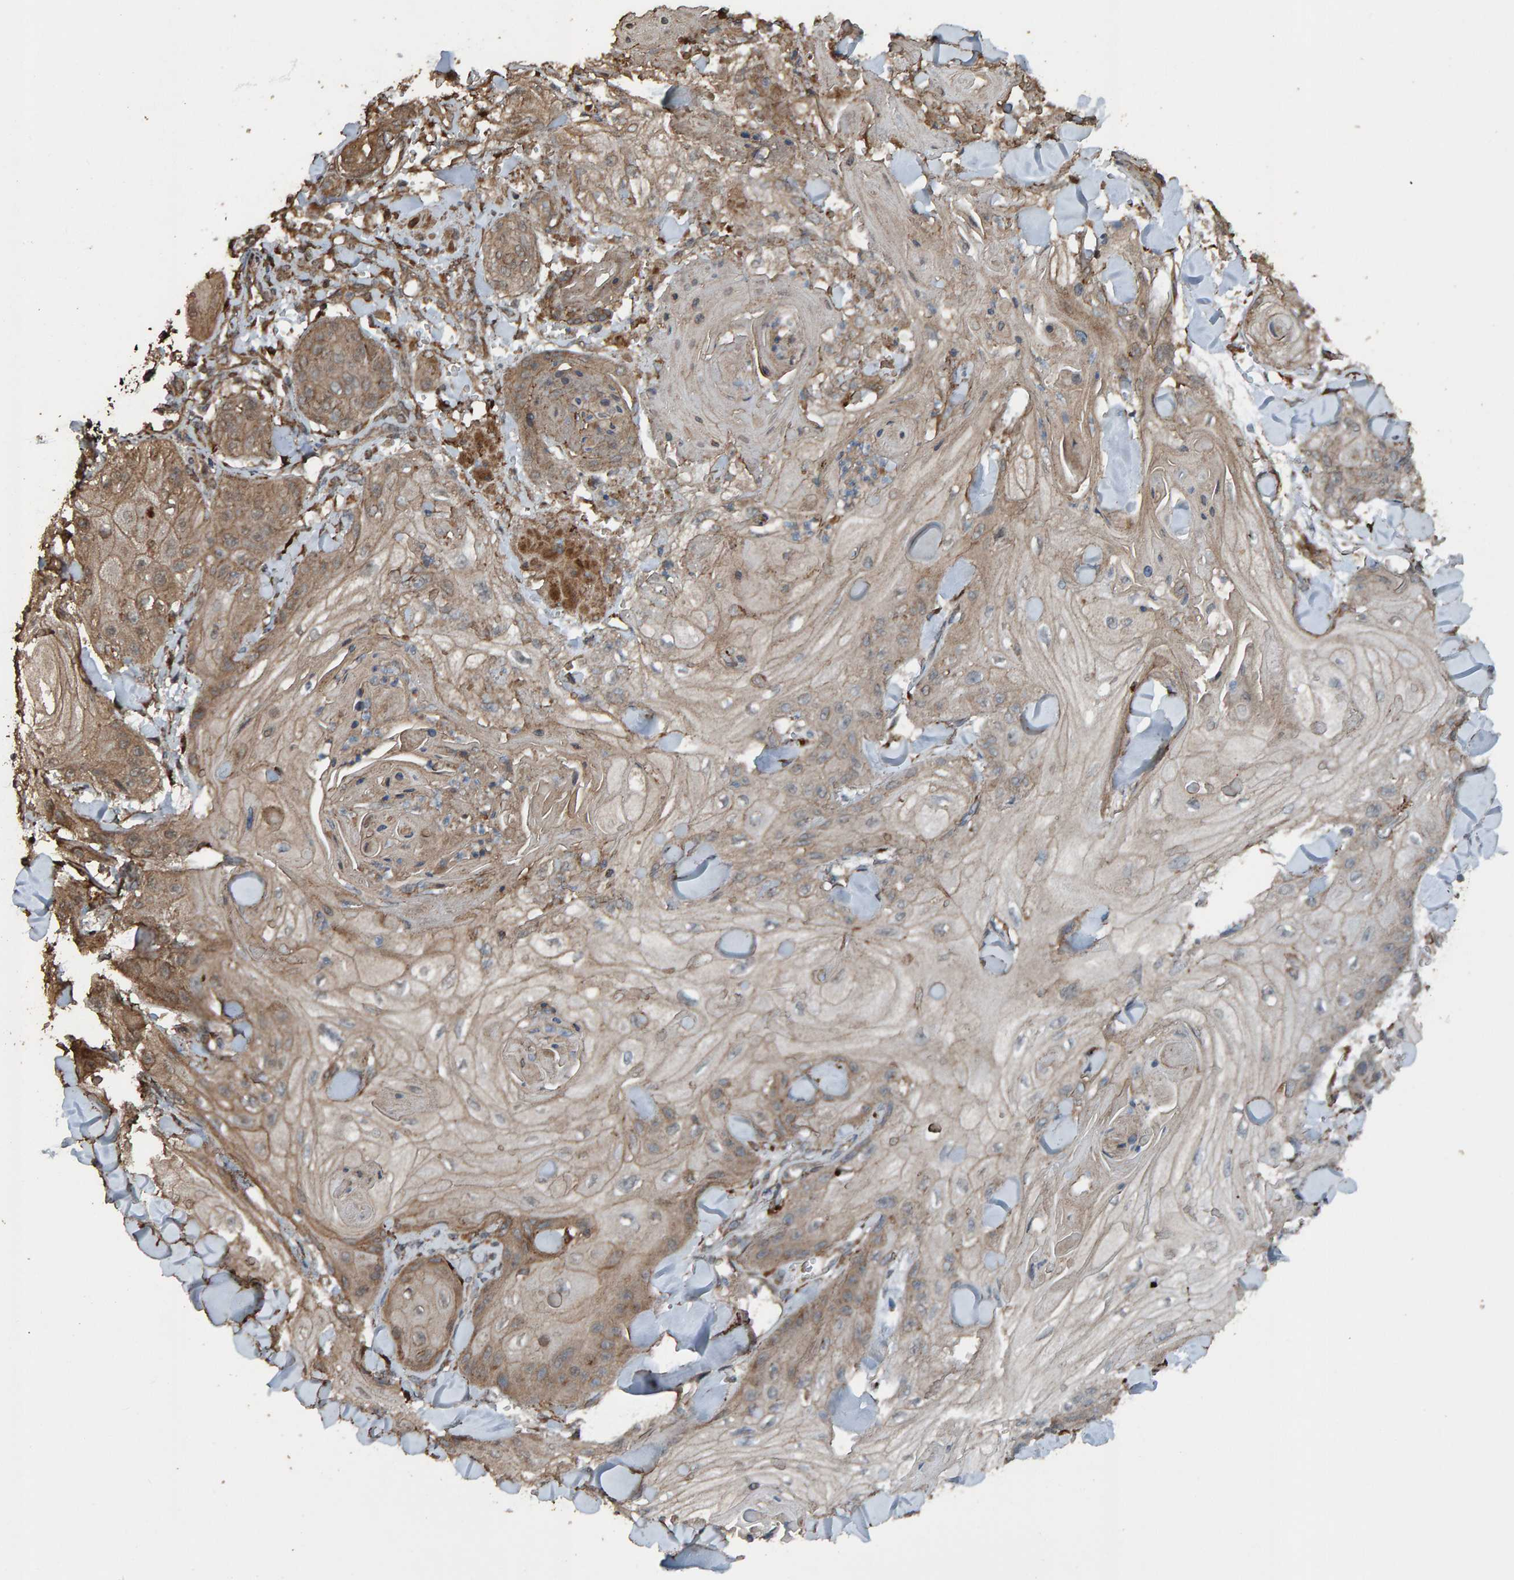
{"staining": {"intensity": "weak", "quantity": ">75%", "location": "cytoplasmic/membranous"}, "tissue": "skin cancer", "cell_type": "Tumor cells", "image_type": "cancer", "snomed": [{"axis": "morphology", "description": "Squamous cell carcinoma, NOS"}, {"axis": "topography", "description": "Skin"}], "caption": "Protein staining reveals weak cytoplasmic/membranous positivity in about >75% of tumor cells in squamous cell carcinoma (skin).", "gene": "DUS1L", "patient": {"sex": "male", "age": 74}}